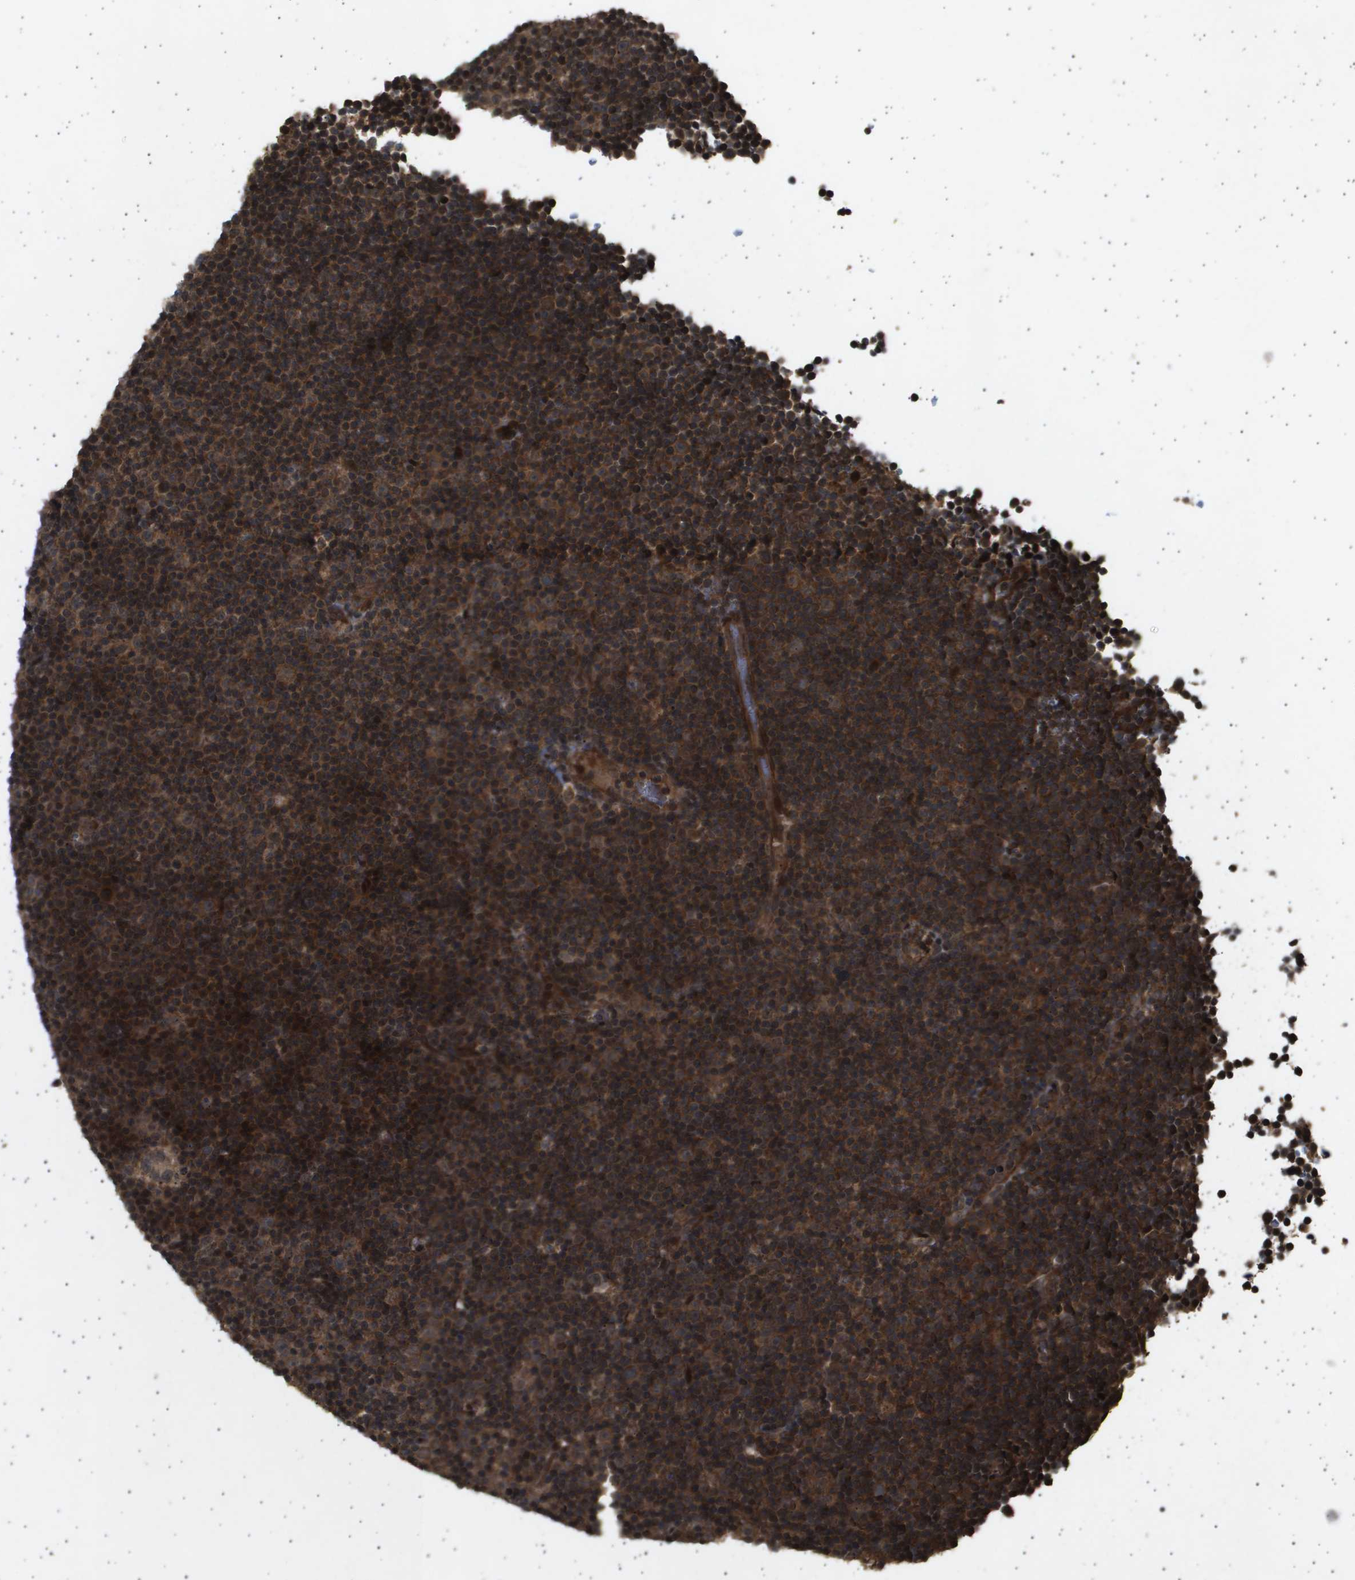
{"staining": {"intensity": "strong", "quantity": ">75%", "location": "cytoplasmic/membranous,nuclear"}, "tissue": "lymphoma", "cell_type": "Tumor cells", "image_type": "cancer", "snomed": [{"axis": "morphology", "description": "Malignant lymphoma, non-Hodgkin's type, Low grade"}, {"axis": "topography", "description": "Lymph node"}], "caption": "Lymphoma tissue displays strong cytoplasmic/membranous and nuclear positivity in about >75% of tumor cells, visualized by immunohistochemistry. (Stains: DAB in brown, nuclei in blue, Microscopy: brightfield microscopy at high magnification).", "gene": "TNRC6A", "patient": {"sex": "female", "age": 67}}